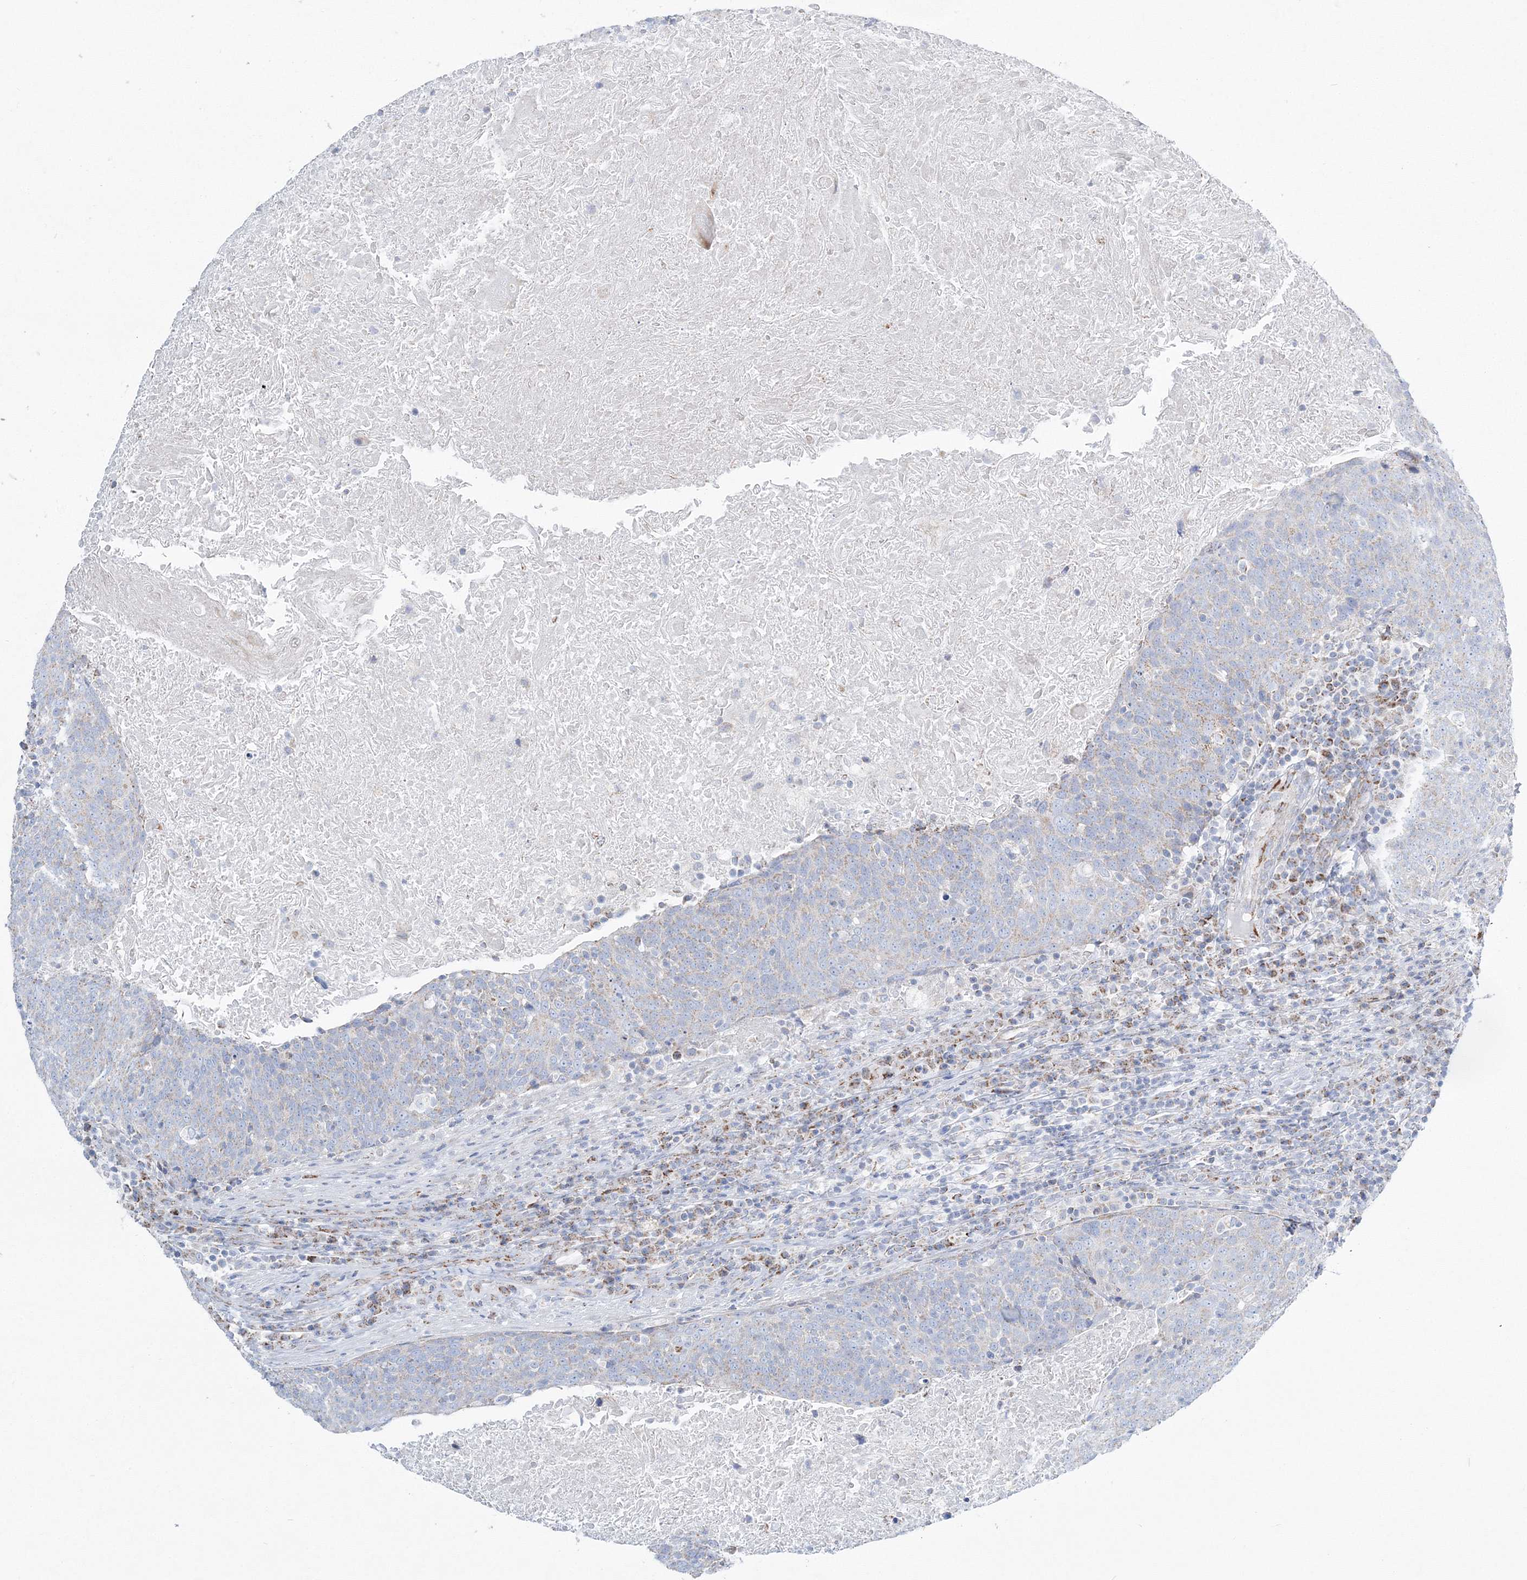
{"staining": {"intensity": "negative", "quantity": "none", "location": "none"}, "tissue": "head and neck cancer", "cell_type": "Tumor cells", "image_type": "cancer", "snomed": [{"axis": "morphology", "description": "Squamous cell carcinoma, NOS"}, {"axis": "morphology", "description": "Squamous cell carcinoma, metastatic, NOS"}, {"axis": "topography", "description": "Lymph node"}, {"axis": "topography", "description": "Head-Neck"}], "caption": "DAB immunohistochemical staining of human head and neck cancer reveals no significant staining in tumor cells.", "gene": "HIBCH", "patient": {"sex": "male", "age": 62}}